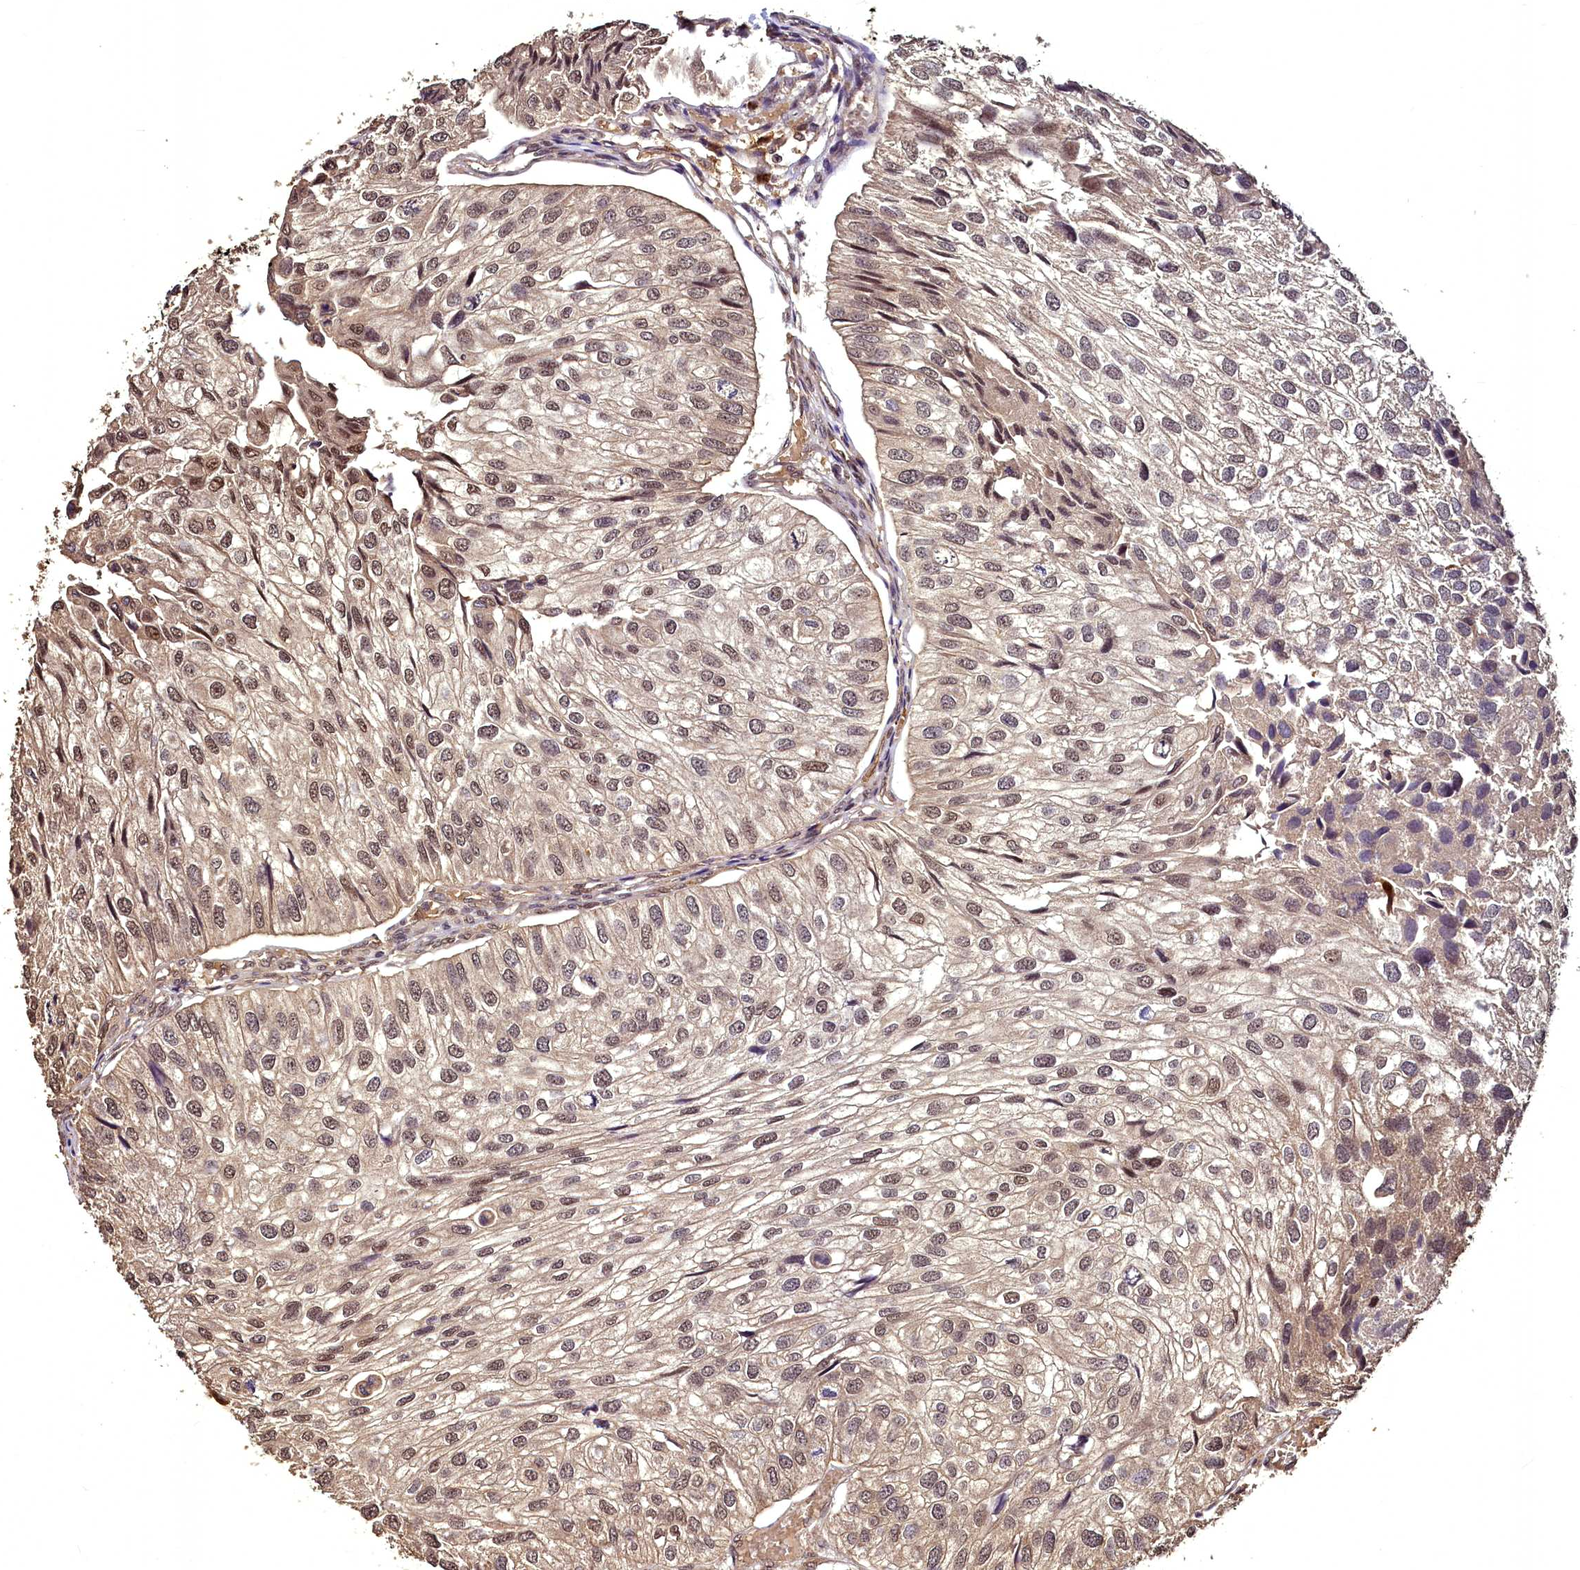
{"staining": {"intensity": "moderate", "quantity": ">75%", "location": "cytoplasmic/membranous,nuclear"}, "tissue": "urothelial cancer", "cell_type": "Tumor cells", "image_type": "cancer", "snomed": [{"axis": "morphology", "description": "Urothelial carcinoma, Low grade"}, {"axis": "topography", "description": "Urinary bladder"}], "caption": "Urothelial carcinoma (low-grade) stained for a protein shows moderate cytoplasmic/membranous and nuclear positivity in tumor cells. (IHC, brightfield microscopy, high magnification).", "gene": "VPS51", "patient": {"sex": "female", "age": 89}}